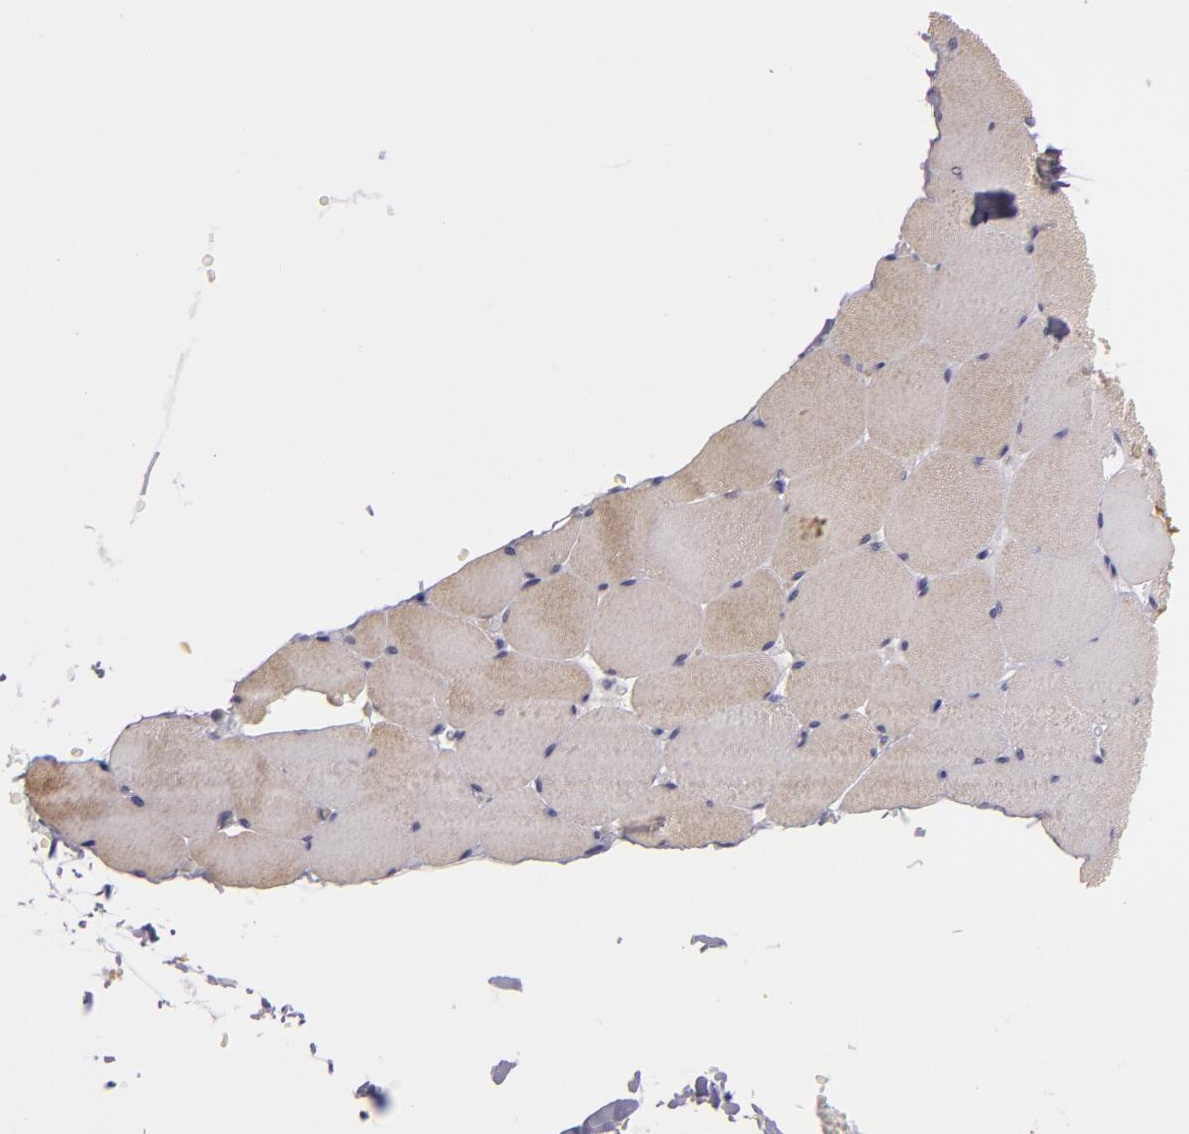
{"staining": {"intensity": "weak", "quantity": "25%-75%", "location": "cytoplasmic/membranous"}, "tissue": "skeletal muscle", "cell_type": "Myocytes", "image_type": "normal", "snomed": [{"axis": "morphology", "description": "Normal tissue, NOS"}, {"axis": "topography", "description": "Skeletal muscle"}], "caption": "A high-resolution image shows immunohistochemistry (IHC) staining of benign skeletal muscle, which displays weak cytoplasmic/membranous expression in about 25%-75% of myocytes. (Stains: DAB (3,3'-diaminobenzidine) in brown, nuclei in blue, Microscopy: brightfield microscopy at high magnification).", "gene": "SNCB", "patient": {"sex": "male", "age": 62}}